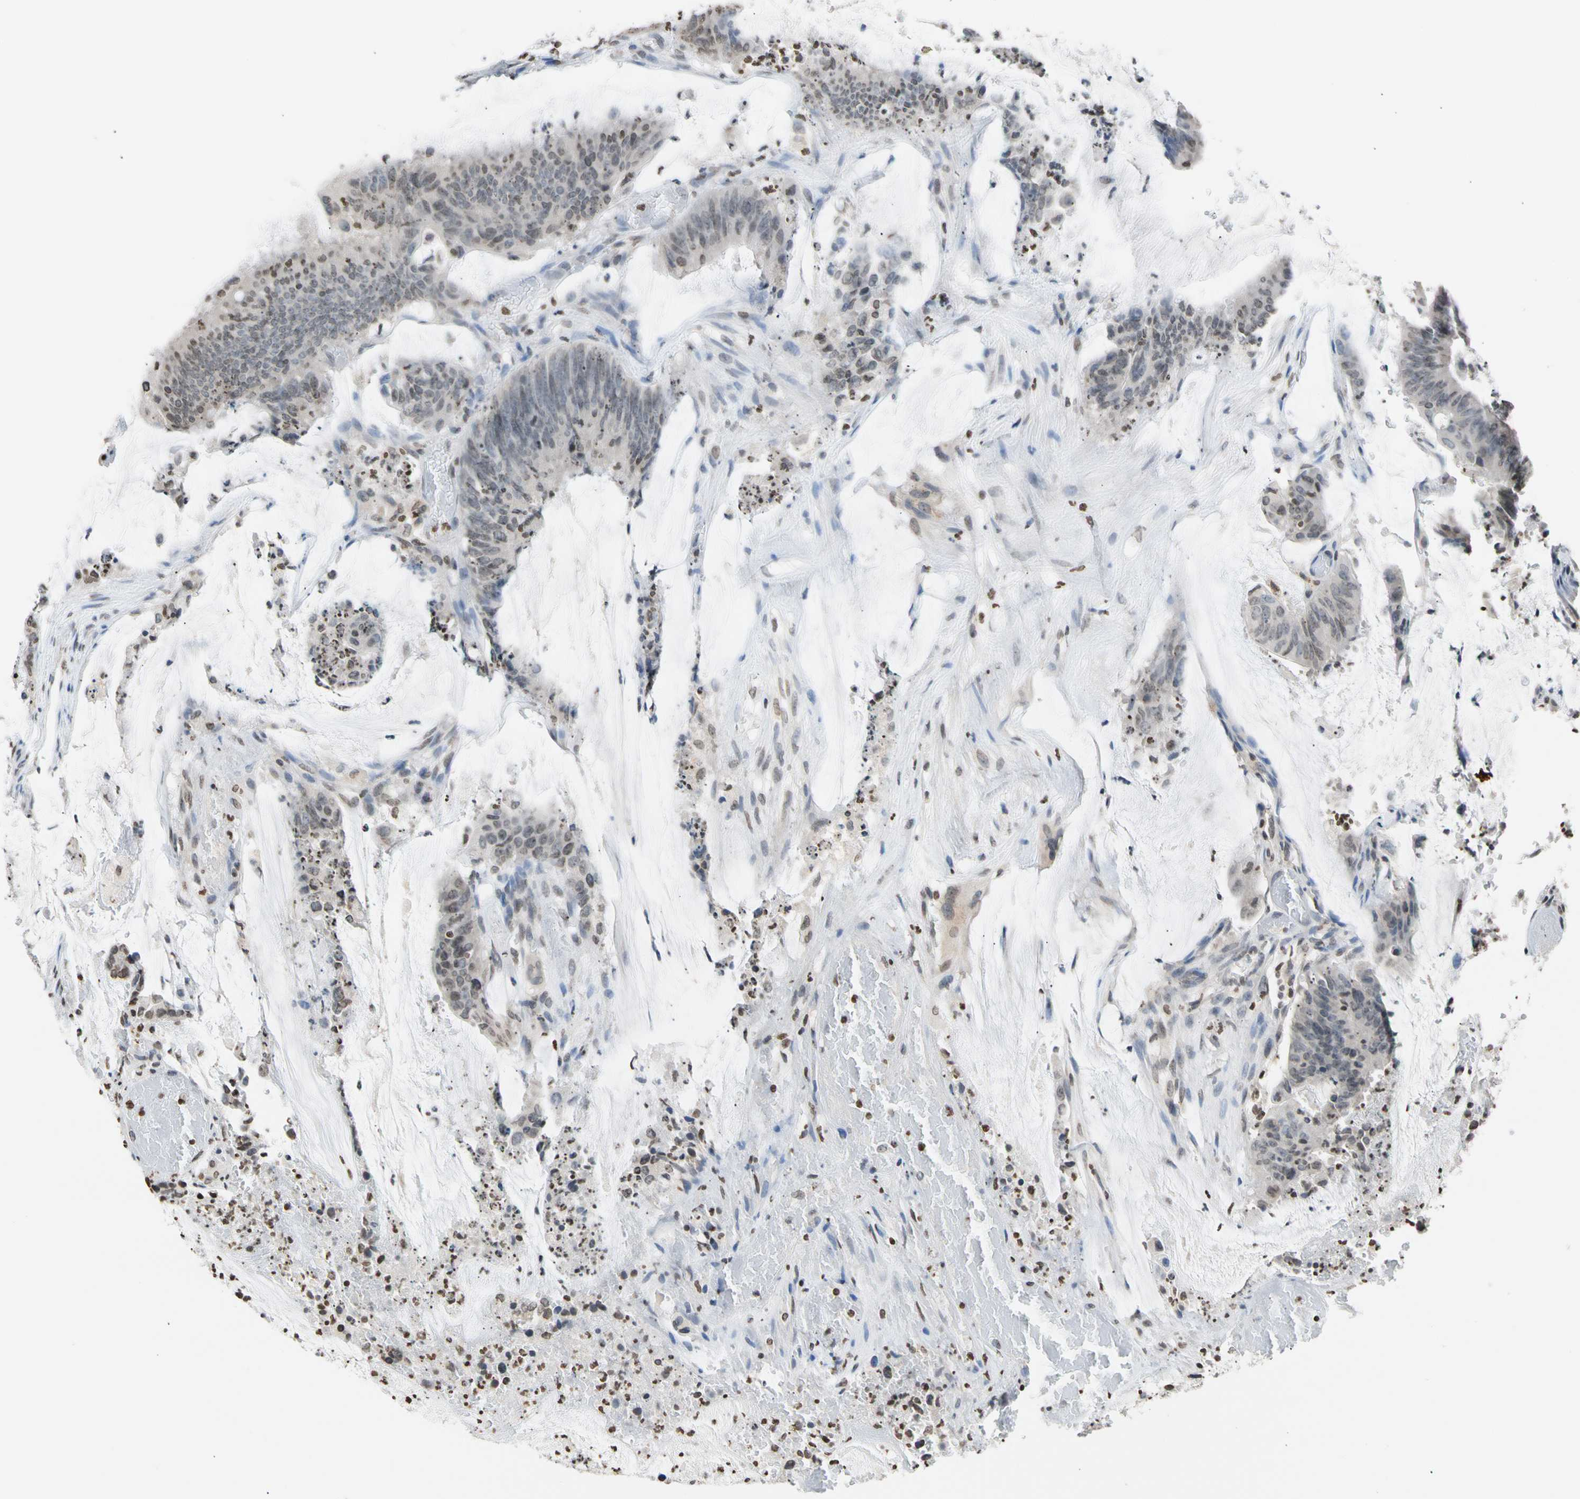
{"staining": {"intensity": "weak", "quantity": "25%-75%", "location": "cytoplasmic/membranous,nuclear"}, "tissue": "colorectal cancer", "cell_type": "Tumor cells", "image_type": "cancer", "snomed": [{"axis": "morphology", "description": "Adenocarcinoma, NOS"}, {"axis": "topography", "description": "Rectum"}], "caption": "This is an image of IHC staining of colorectal cancer, which shows weak positivity in the cytoplasmic/membranous and nuclear of tumor cells.", "gene": "GPX4", "patient": {"sex": "female", "age": 66}}